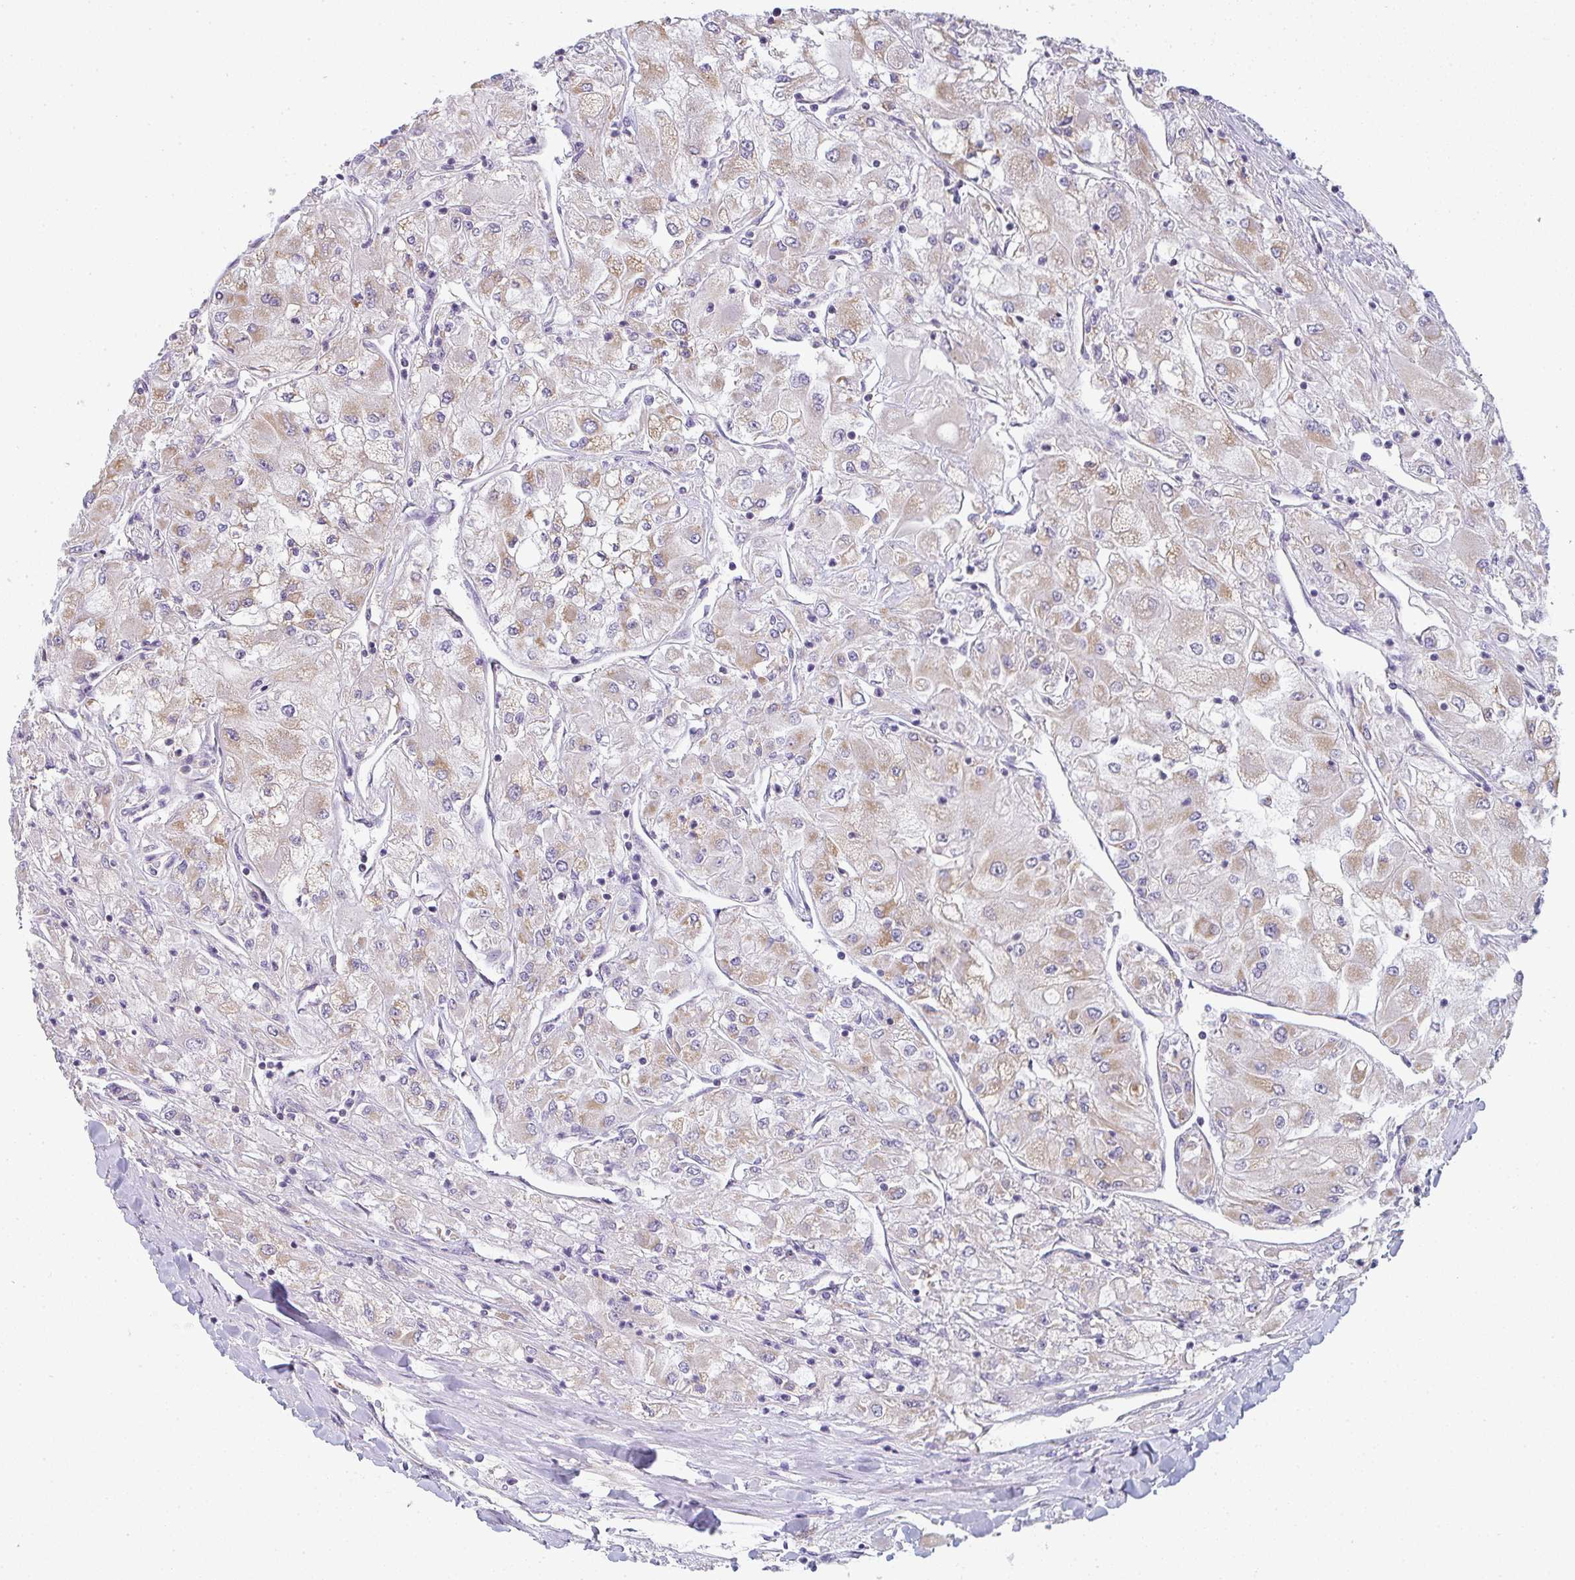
{"staining": {"intensity": "moderate", "quantity": ">75%", "location": "cytoplasmic/membranous"}, "tissue": "renal cancer", "cell_type": "Tumor cells", "image_type": "cancer", "snomed": [{"axis": "morphology", "description": "Adenocarcinoma, NOS"}, {"axis": "topography", "description": "Kidney"}], "caption": "DAB immunohistochemical staining of renal adenocarcinoma displays moderate cytoplasmic/membranous protein expression in approximately >75% of tumor cells.", "gene": "CACNA1S", "patient": {"sex": "male", "age": 80}}